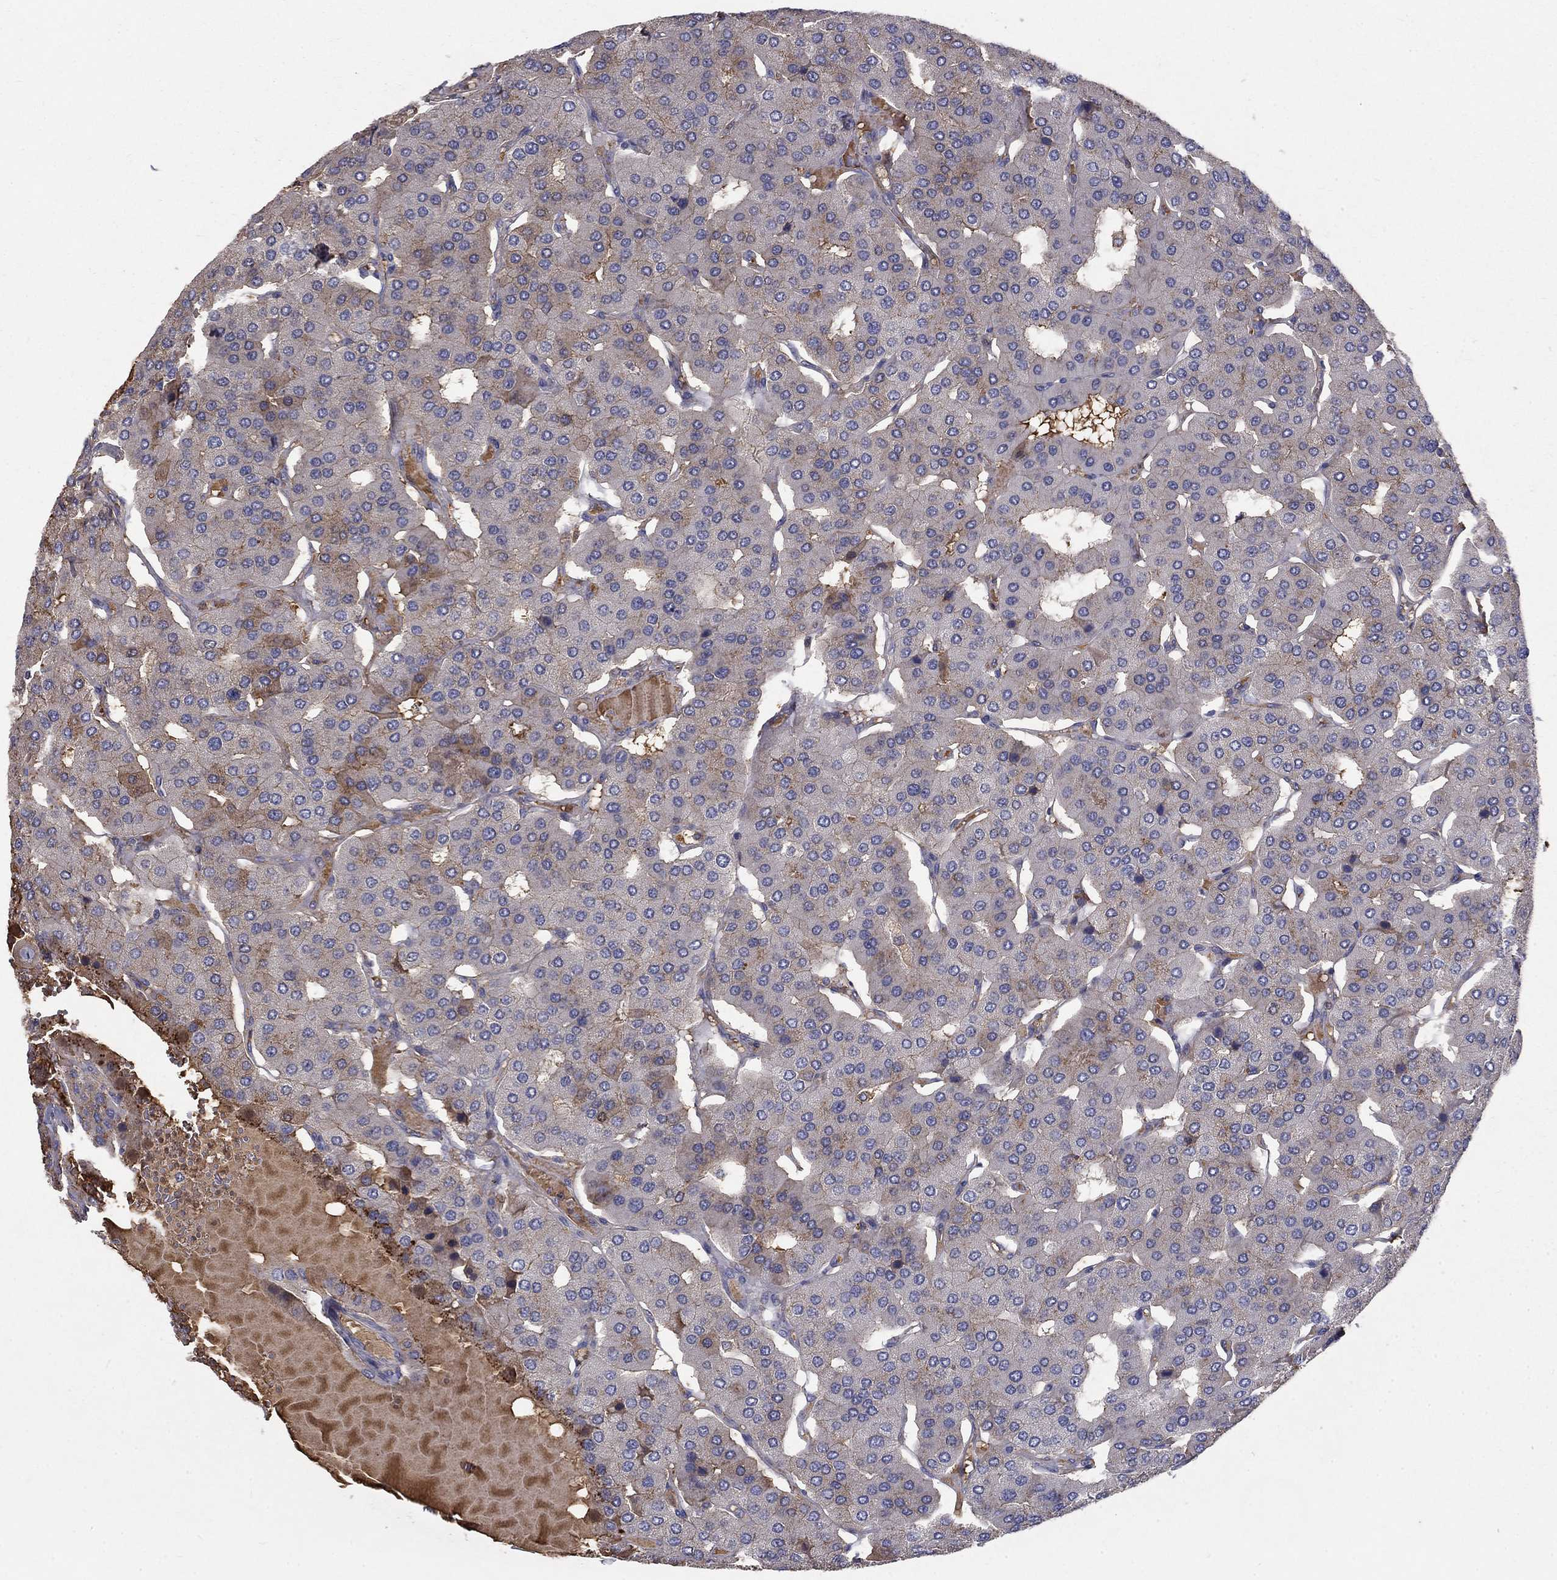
{"staining": {"intensity": "moderate", "quantity": "<25%", "location": "cytoplasmic/membranous"}, "tissue": "parathyroid gland", "cell_type": "Glandular cells", "image_type": "normal", "snomed": [{"axis": "morphology", "description": "Normal tissue, NOS"}, {"axis": "morphology", "description": "Adenoma, NOS"}, {"axis": "topography", "description": "Parathyroid gland"}], "caption": "This photomicrograph exhibits IHC staining of unremarkable parathyroid gland, with low moderate cytoplasmic/membranous staining in about <25% of glandular cells.", "gene": "EPDR1", "patient": {"sex": "female", "age": 86}}